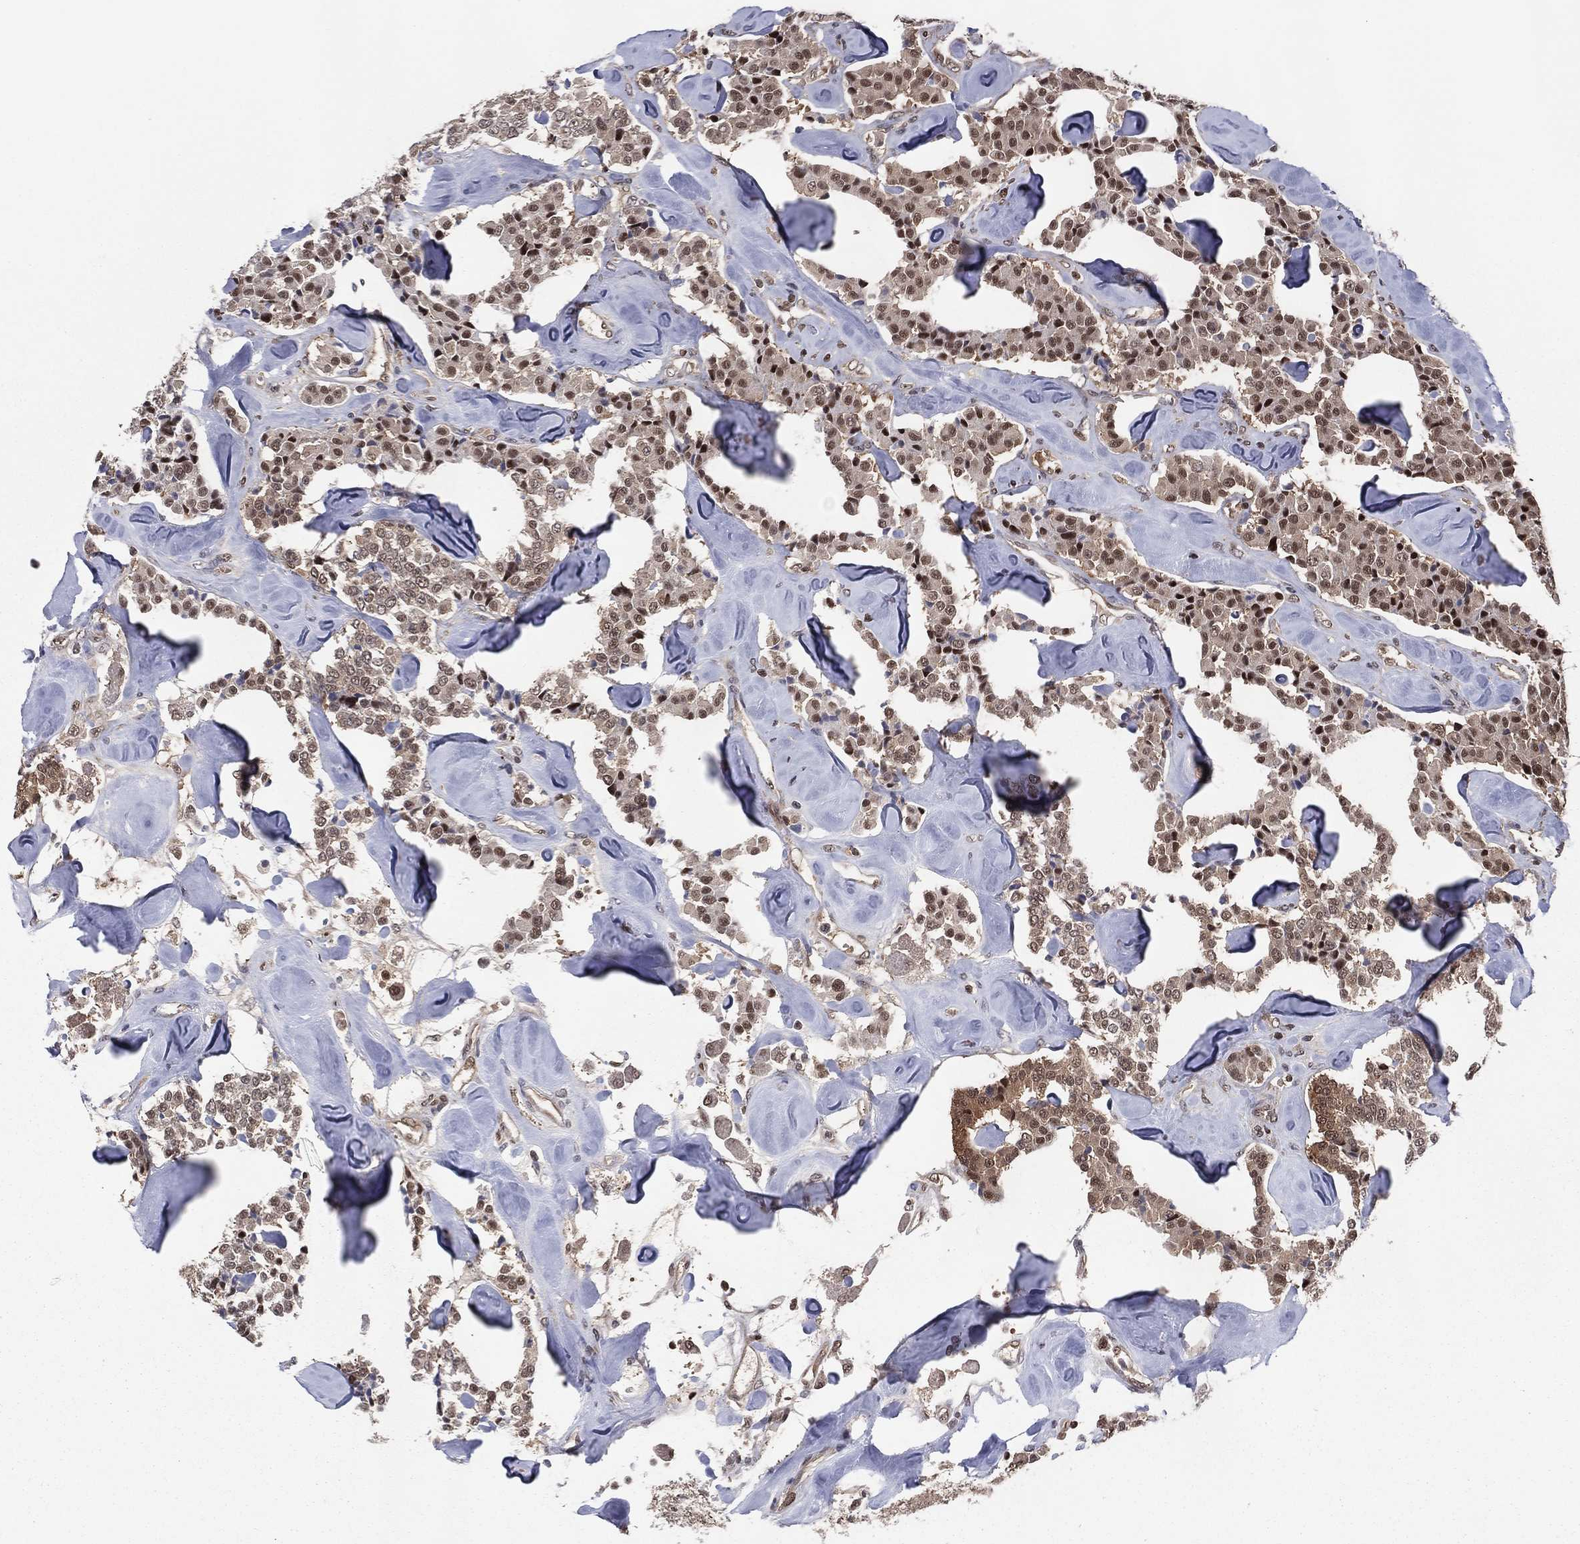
{"staining": {"intensity": "strong", "quantity": "25%-75%", "location": "cytoplasmic/membranous,nuclear"}, "tissue": "carcinoid", "cell_type": "Tumor cells", "image_type": "cancer", "snomed": [{"axis": "morphology", "description": "Carcinoid, malignant, NOS"}, {"axis": "topography", "description": "Pancreas"}], "caption": "Tumor cells show high levels of strong cytoplasmic/membranous and nuclear staining in approximately 25%-75% of cells in human carcinoid. (IHC, brightfield microscopy, high magnification).", "gene": "PSMA1", "patient": {"sex": "male", "age": 41}}